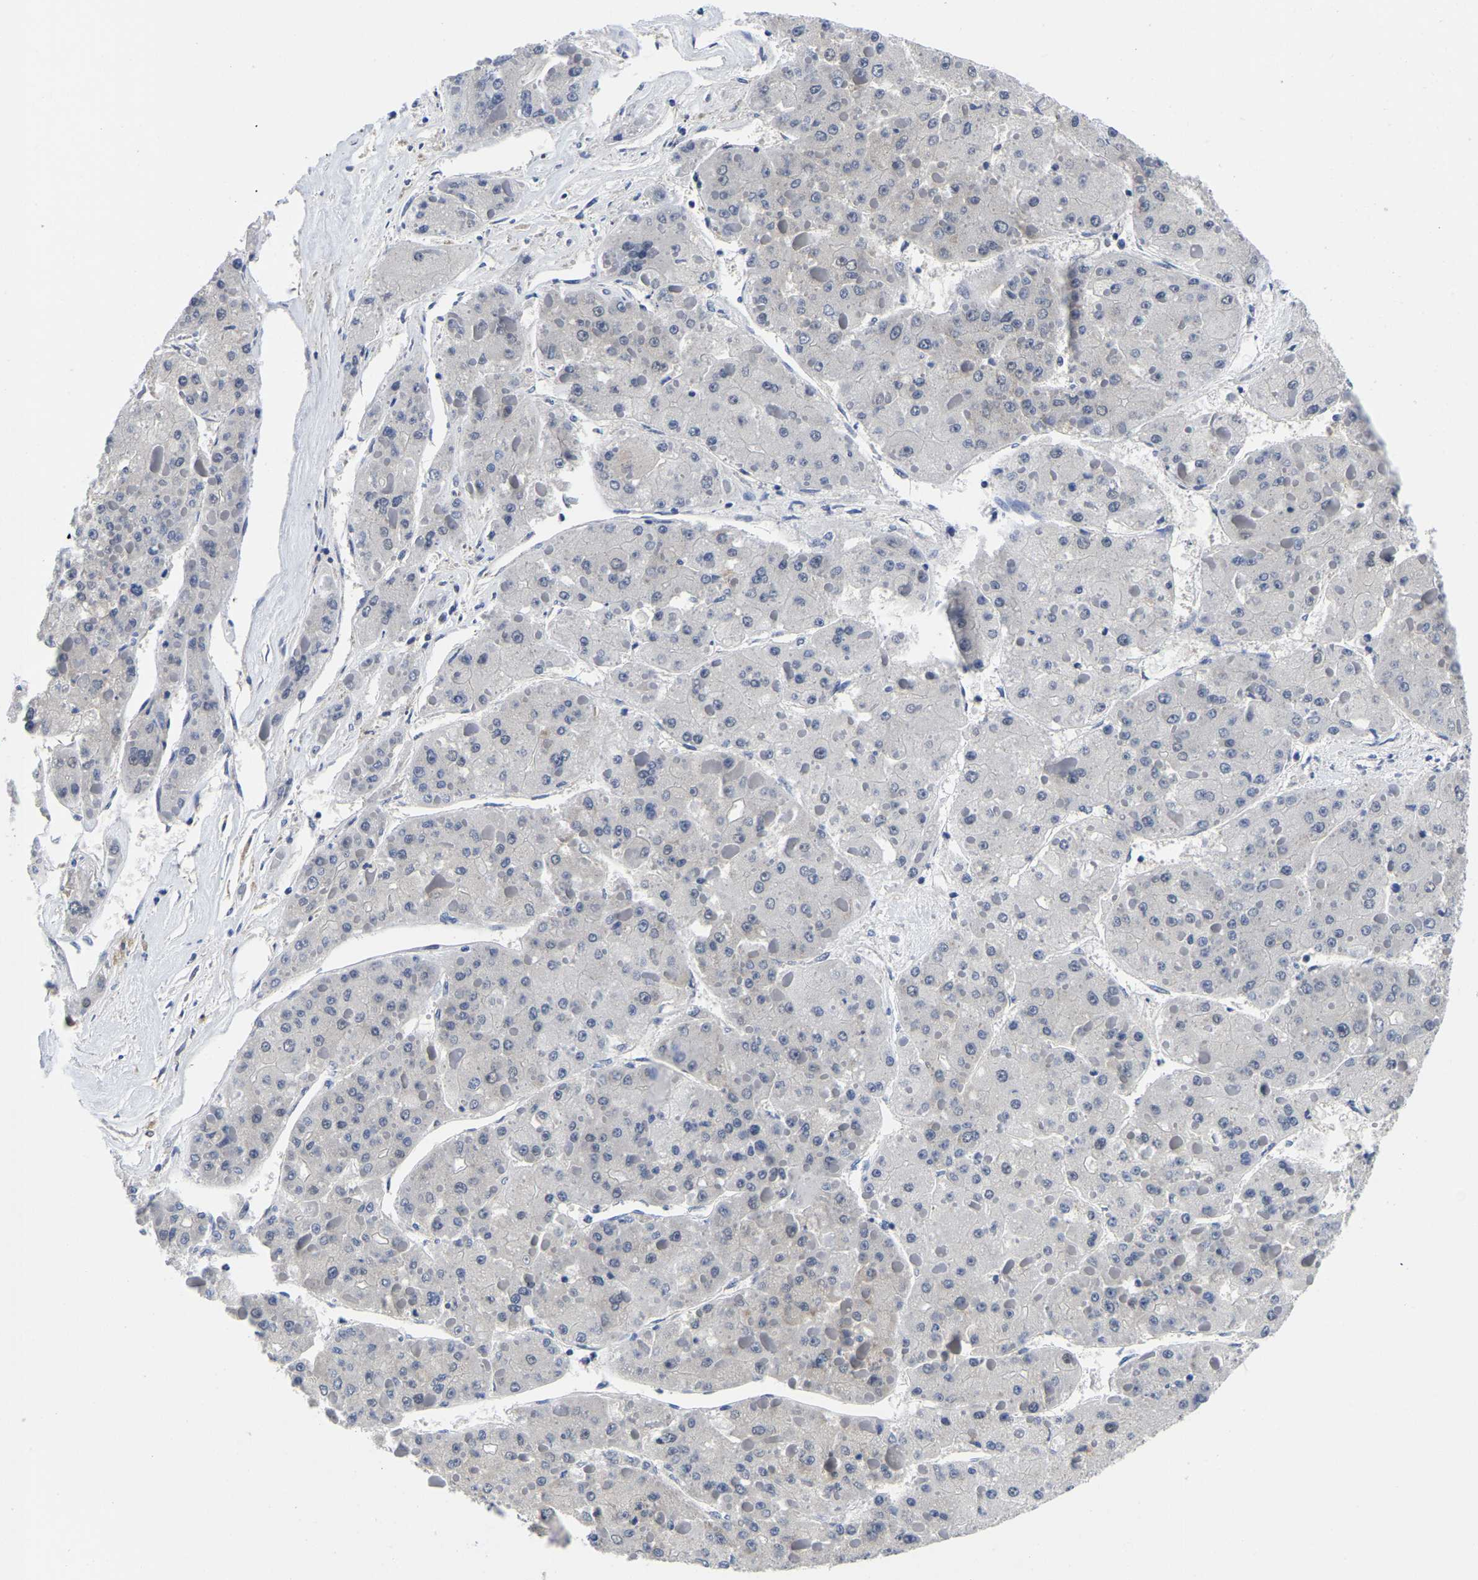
{"staining": {"intensity": "negative", "quantity": "none", "location": "none"}, "tissue": "liver cancer", "cell_type": "Tumor cells", "image_type": "cancer", "snomed": [{"axis": "morphology", "description": "Carcinoma, Hepatocellular, NOS"}, {"axis": "topography", "description": "Liver"}], "caption": "Photomicrograph shows no significant protein staining in tumor cells of hepatocellular carcinoma (liver). (Brightfield microscopy of DAB (3,3'-diaminobenzidine) immunohistochemistry at high magnification).", "gene": "MCOLN2", "patient": {"sex": "female", "age": 73}}